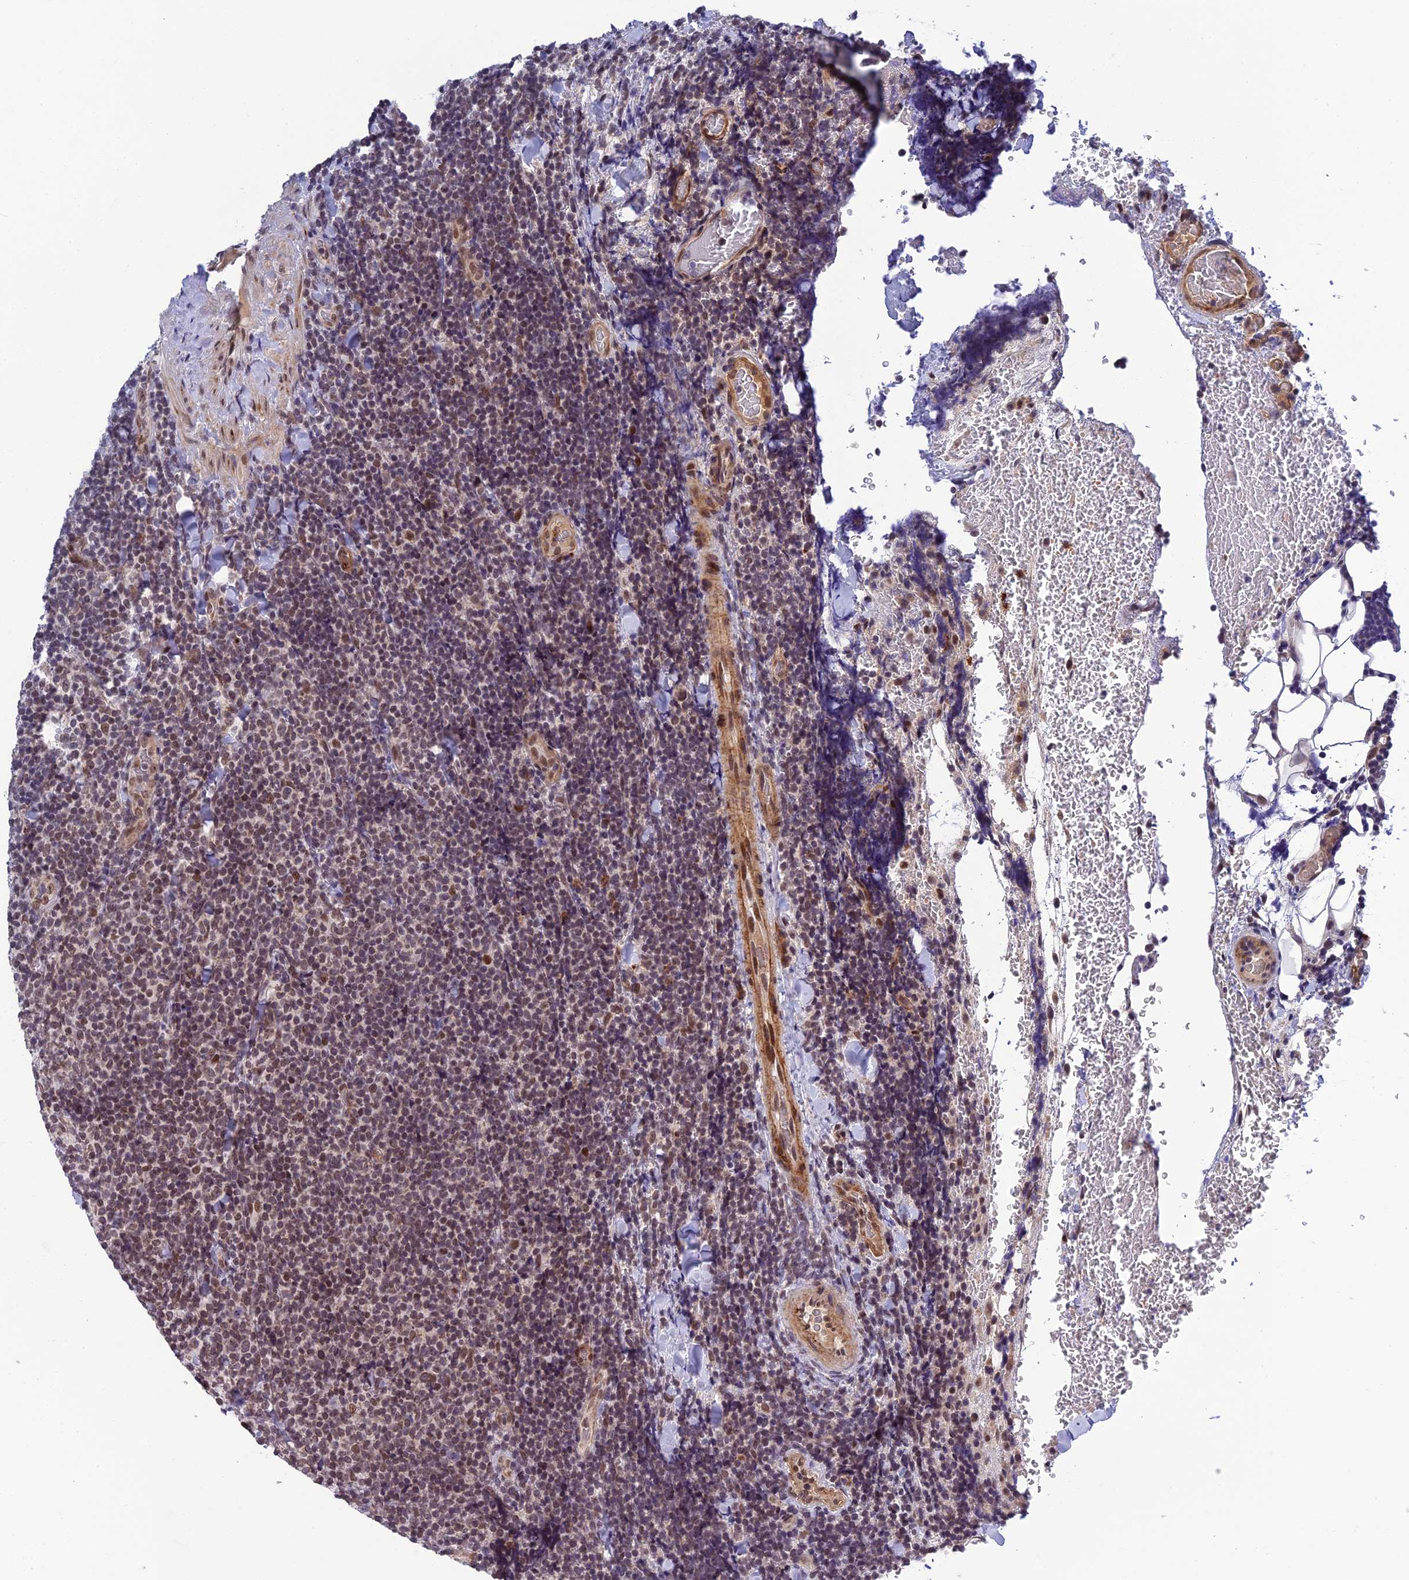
{"staining": {"intensity": "weak", "quantity": ">75%", "location": "nuclear"}, "tissue": "lymphoma", "cell_type": "Tumor cells", "image_type": "cancer", "snomed": [{"axis": "morphology", "description": "Malignant lymphoma, non-Hodgkin's type, Low grade"}, {"axis": "topography", "description": "Lymph node"}], "caption": "Immunohistochemistry (IHC) (DAB (3,3'-diaminobenzidine)) staining of lymphoma displays weak nuclear protein staining in approximately >75% of tumor cells. The protein is stained brown, and the nuclei are stained in blue (DAB (3,3'-diaminobenzidine) IHC with brightfield microscopy, high magnification).", "gene": "REXO1", "patient": {"sex": "male", "age": 66}}